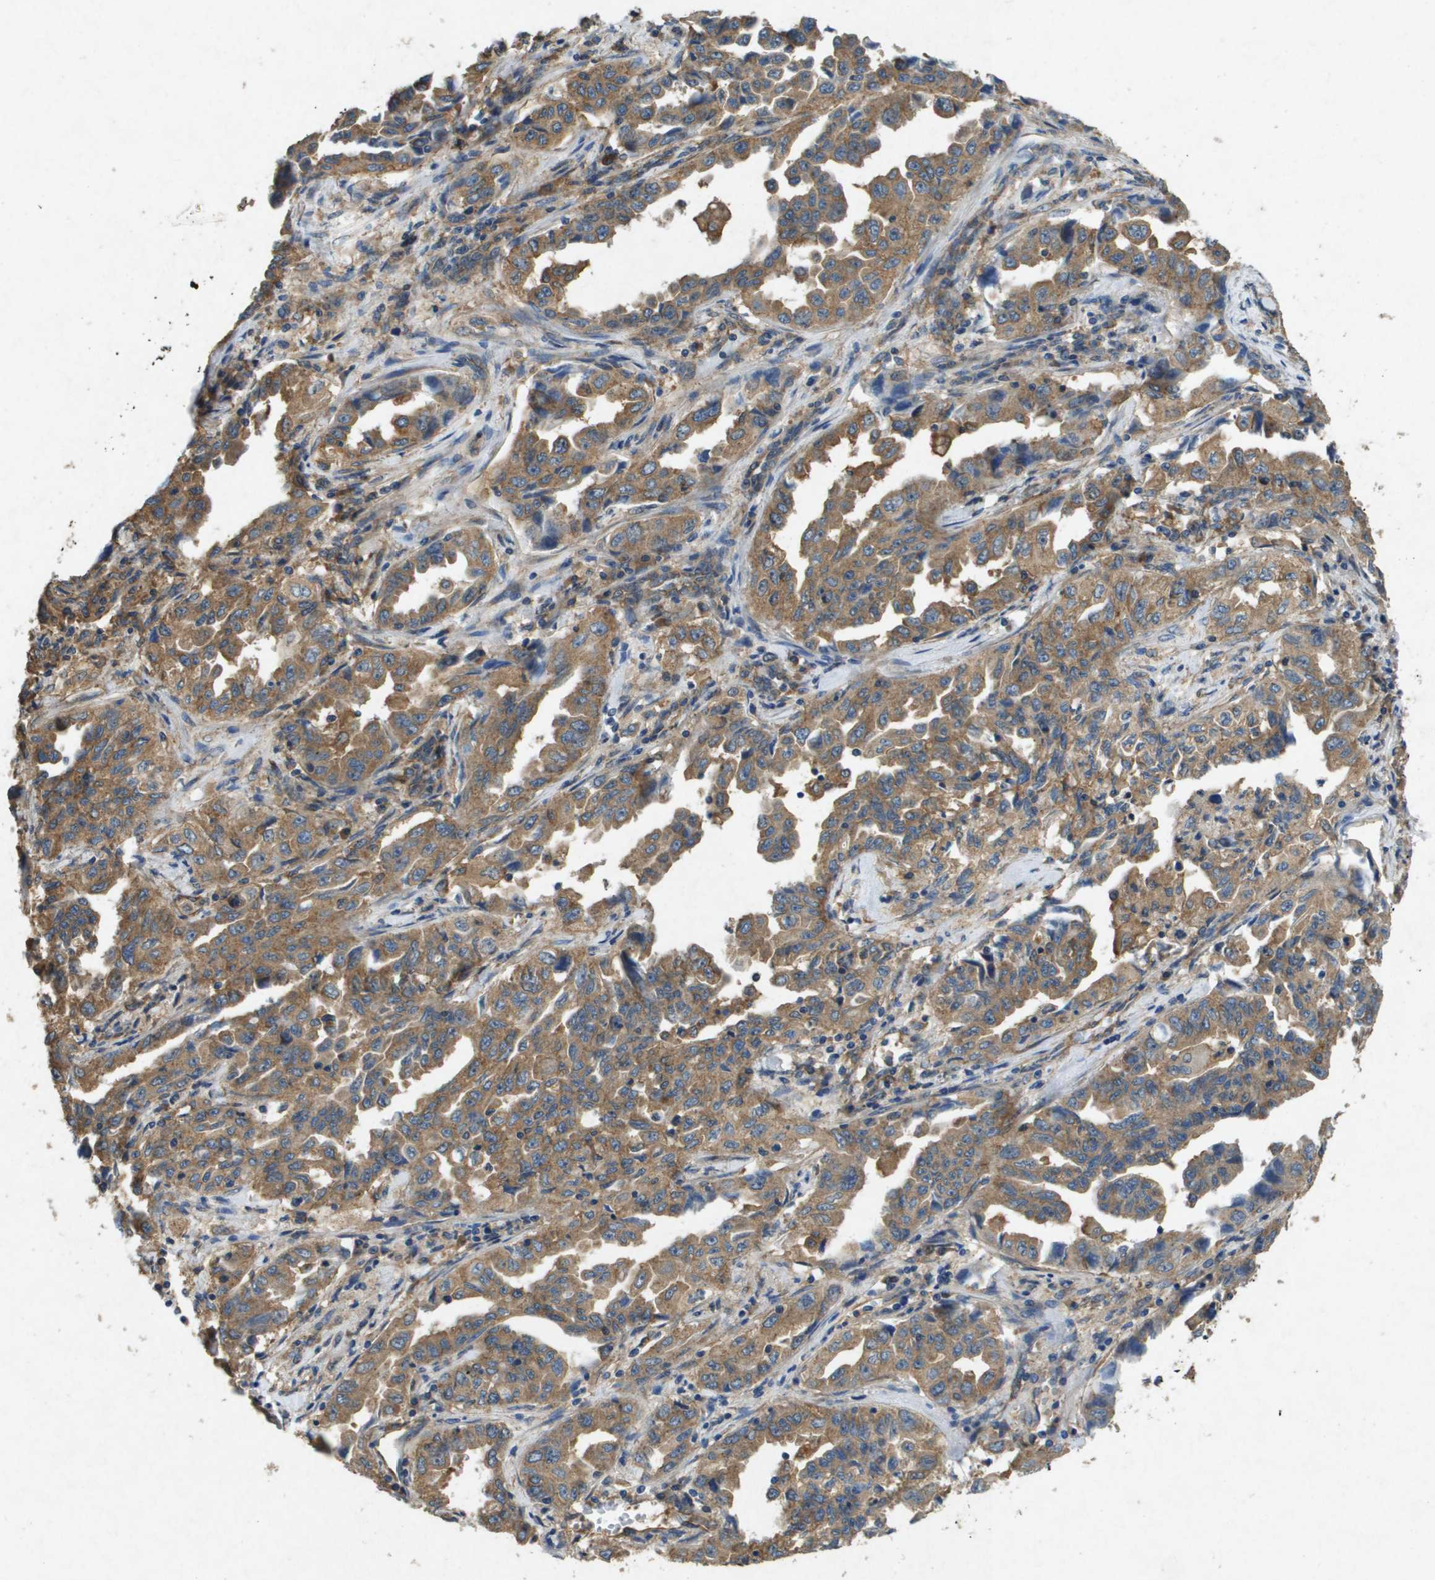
{"staining": {"intensity": "moderate", "quantity": ">75%", "location": "cytoplasmic/membranous"}, "tissue": "lung cancer", "cell_type": "Tumor cells", "image_type": "cancer", "snomed": [{"axis": "morphology", "description": "Adenocarcinoma, NOS"}, {"axis": "topography", "description": "Lung"}], "caption": "IHC micrograph of neoplastic tissue: lung cancer (adenocarcinoma) stained using immunohistochemistry demonstrates medium levels of moderate protein expression localized specifically in the cytoplasmic/membranous of tumor cells, appearing as a cytoplasmic/membranous brown color.", "gene": "PTPRT", "patient": {"sex": "female", "age": 51}}